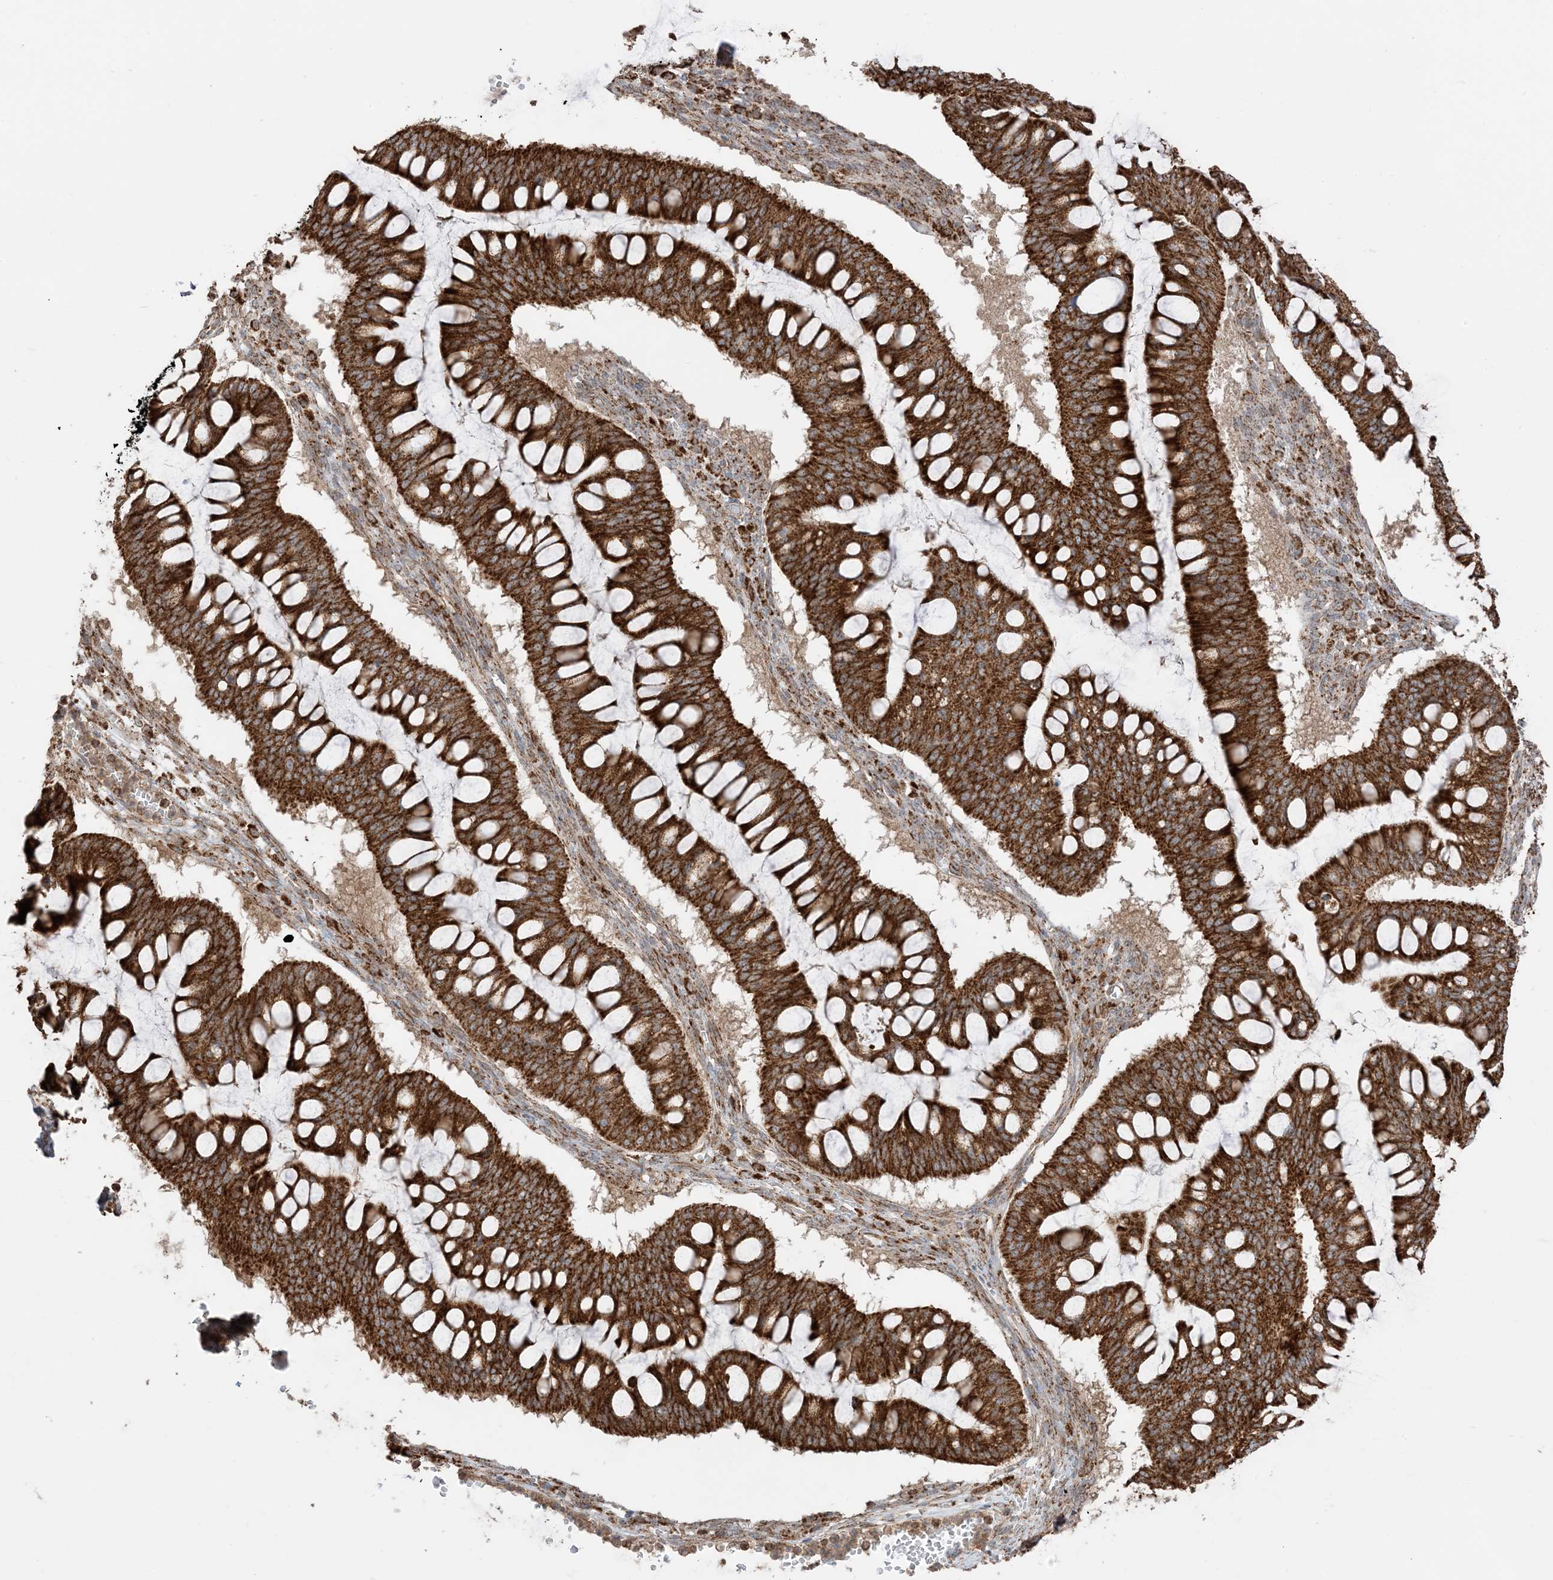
{"staining": {"intensity": "strong", "quantity": ">75%", "location": "cytoplasmic/membranous"}, "tissue": "ovarian cancer", "cell_type": "Tumor cells", "image_type": "cancer", "snomed": [{"axis": "morphology", "description": "Cystadenocarcinoma, mucinous, NOS"}, {"axis": "topography", "description": "Ovary"}], "caption": "The photomicrograph reveals a brown stain indicating the presence of a protein in the cytoplasmic/membranous of tumor cells in ovarian mucinous cystadenocarcinoma.", "gene": "N4BP3", "patient": {"sex": "female", "age": 73}}